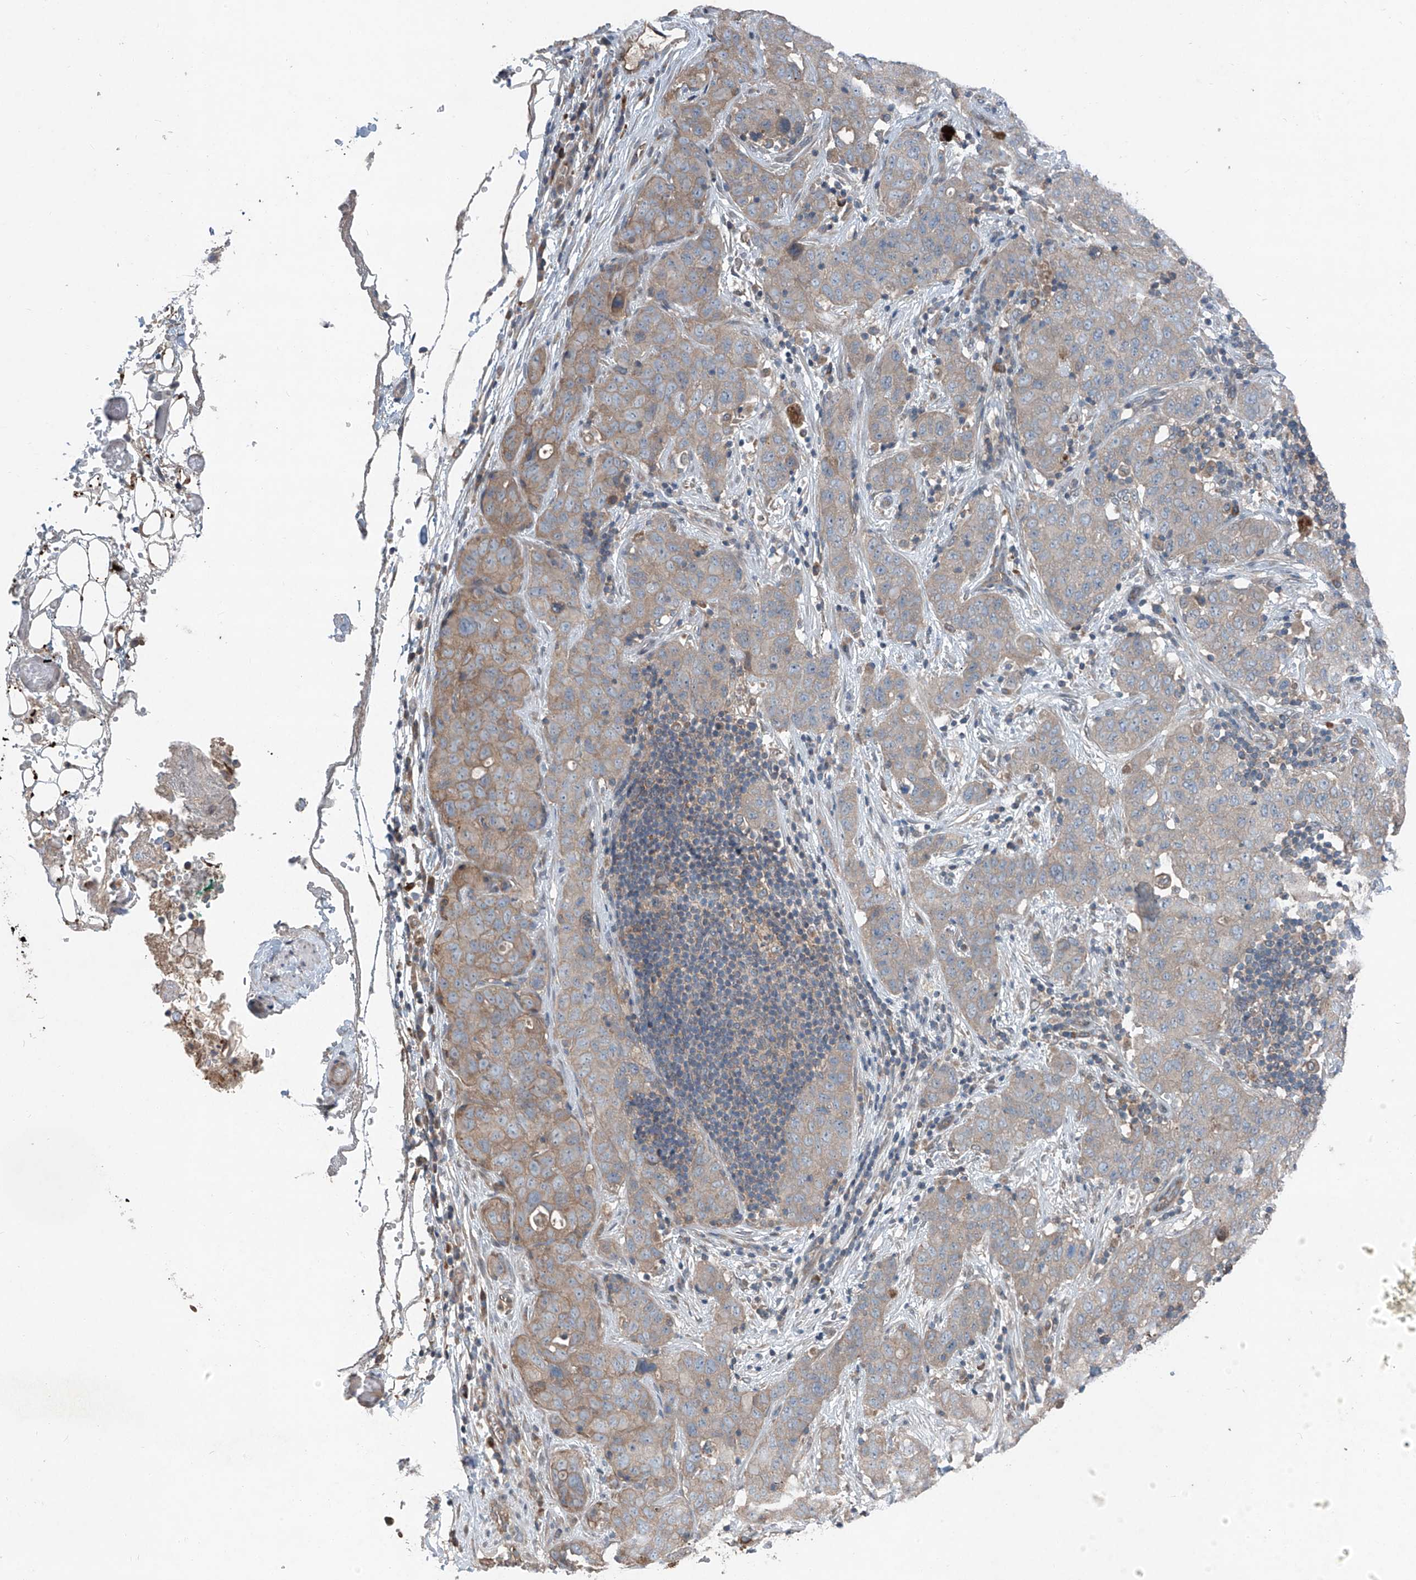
{"staining": {"intensity": "moderate", "quantity": ">75%", "location": "cytoplasmic/membranous"}, "tissue": "stomach cancer", "cell_type": "Tumor cells", "image_type": "cancer", "snomed": [{"axis": "morphology", "description": "Normal tissue, NOS"}, {"axis": "morphology", "description": "Adenocarcinoma, NOS"}, {"axis": "topography", "description": "Lymph node"}, {"axis": "topography", "description": "Stomach"}], "caption": "This image displays stomach adenocarcinoma stained with IHC to label a protein in brown. The cytoplasmic/membranous of tumor cells show moderate positivity for the protein. Nuclei are counter-stained blue.", "gene": "FOXRED2", "patient": {"sex": "male", "age": 48}}